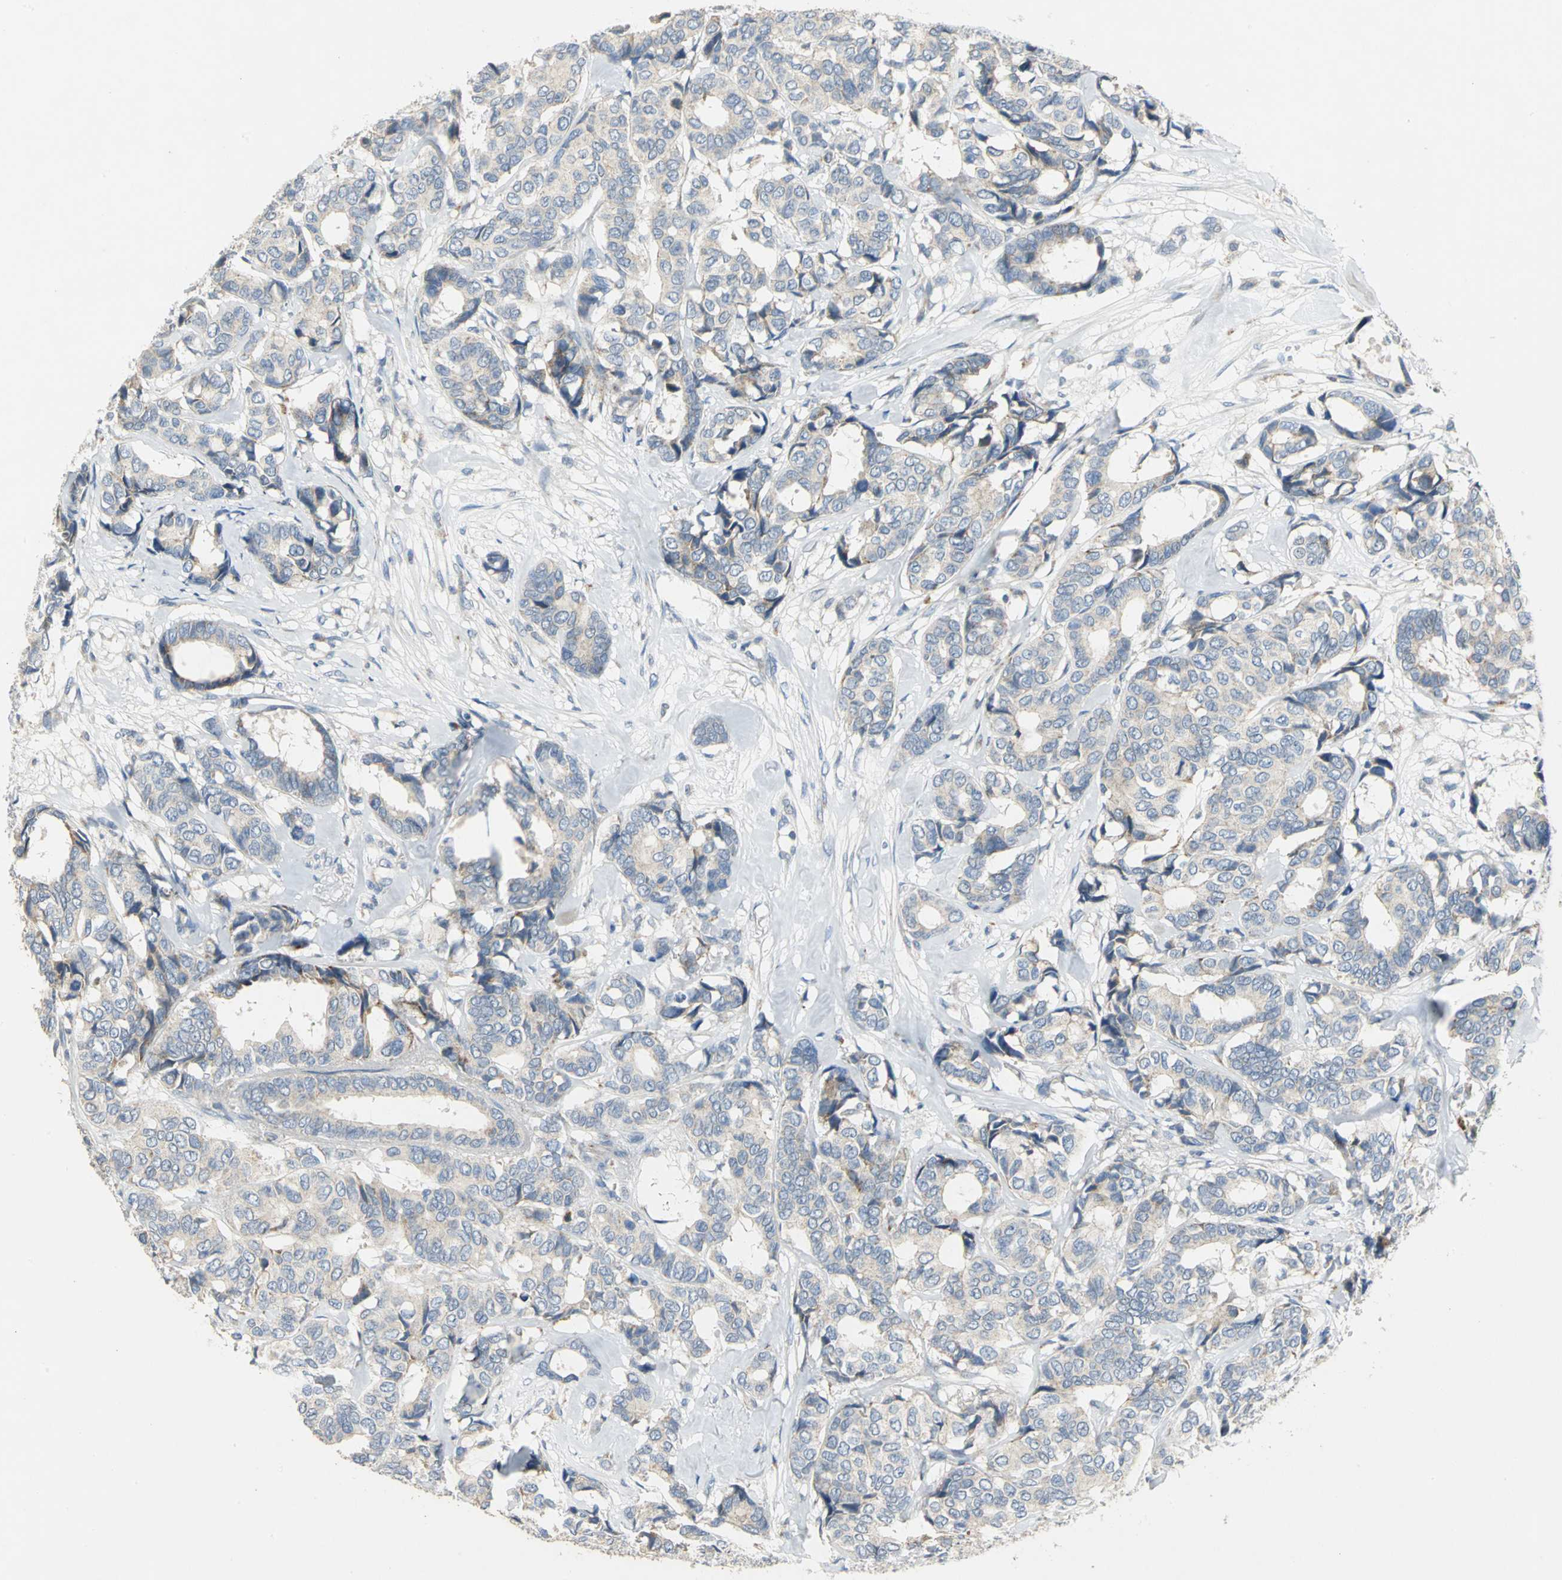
{"staining": {"intensity": "weak", "quantity": "25%-75%", "location": "cytoplasmic/membranous"}, "tissue": "breast cancer", "cell_type": "Tumor cells", "image_type": "cancer", "snomed": [{"axis": "morphology", "description": "Duct carcinoma"}, {"axis": "topography", "description": "Breast"}], "caption": "Human breast cancer (invasive ductal carcinoma) stained with a protein marker demonstrates weak staining in tumor cells.", "gene": "SPPL2B", "patient": {"sex": "female", "age": 87}}